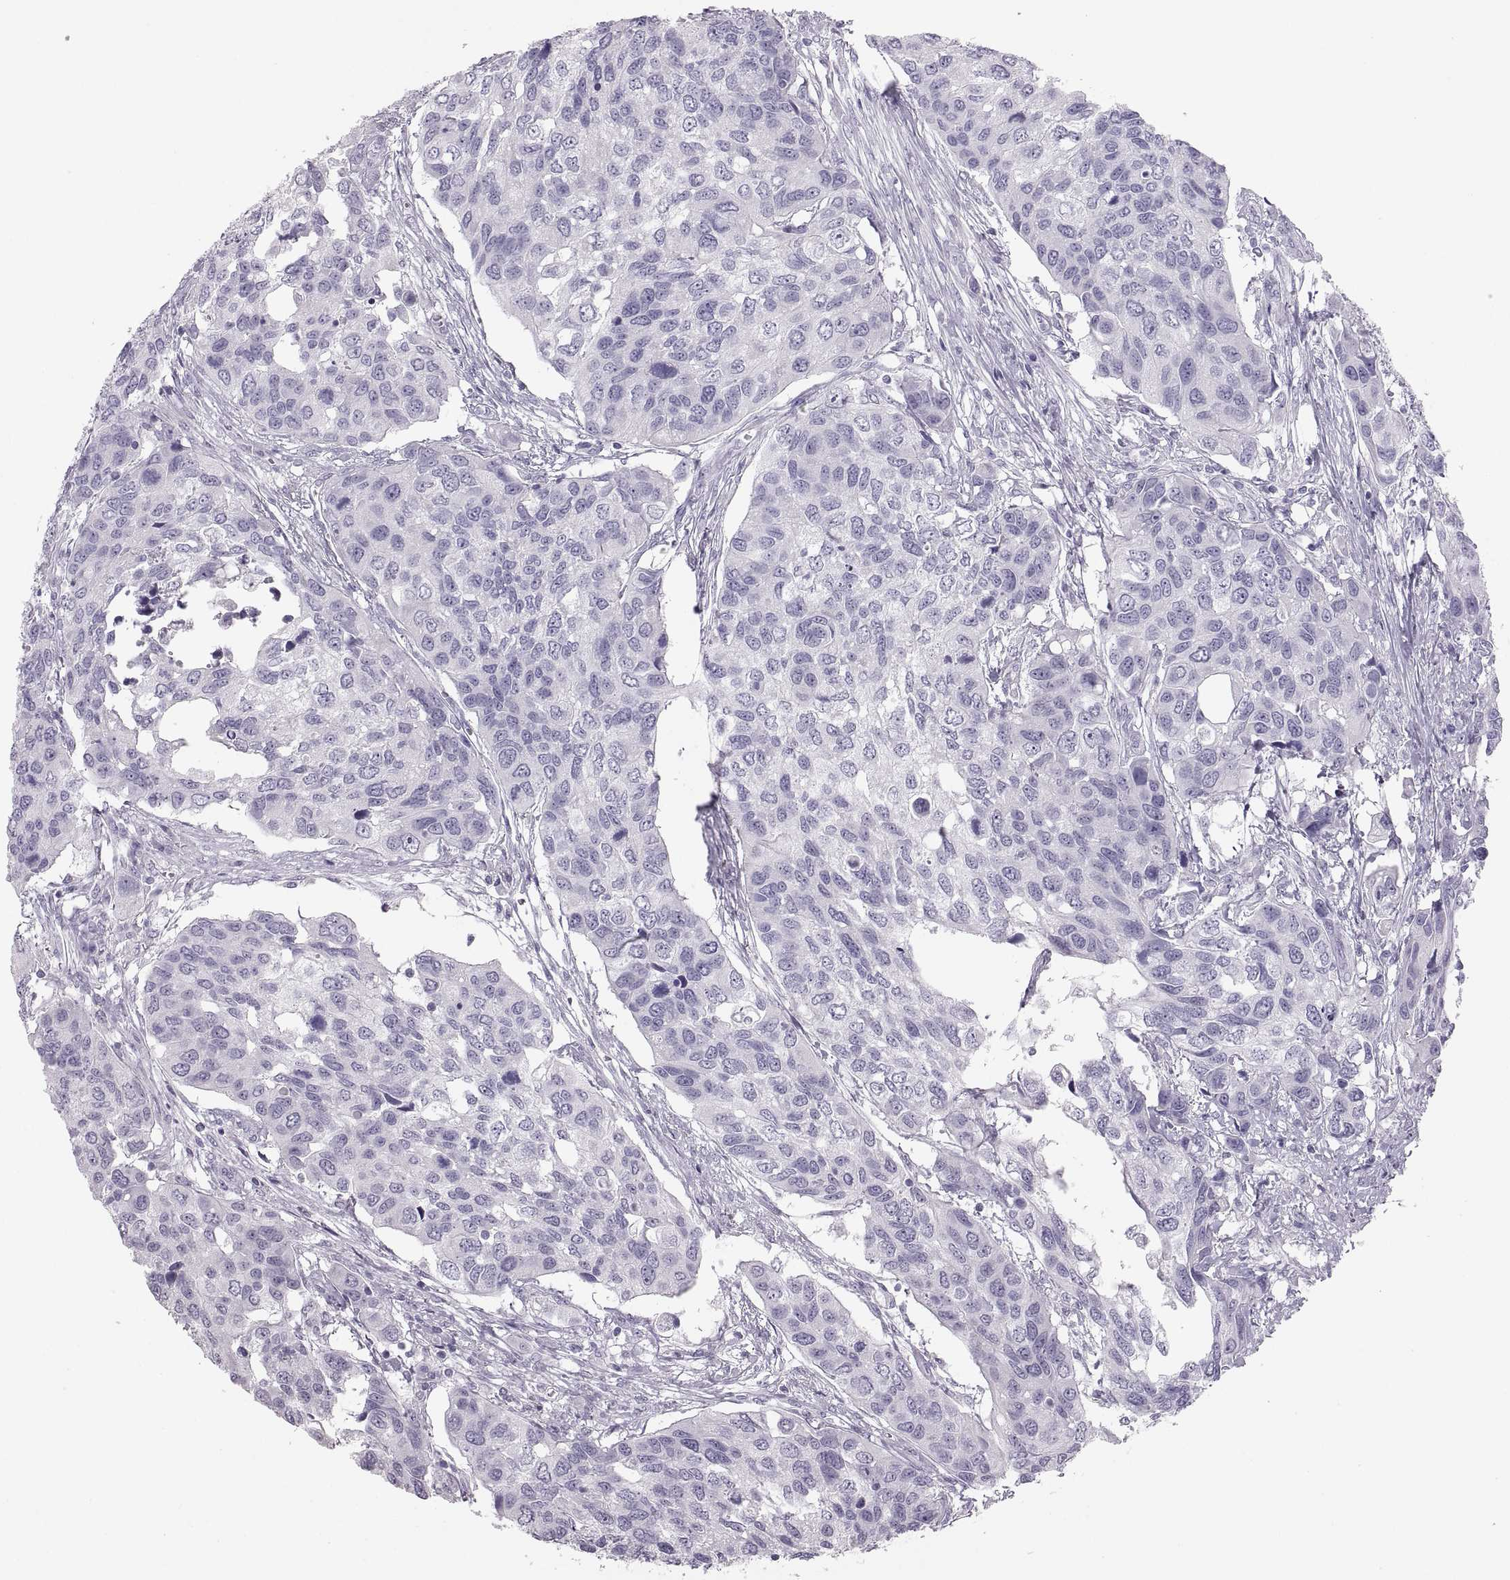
{"staining": {"intensity": "negative", "quantity": "none", "location": "none"}, "tissue": "urothelial cancer", "cell_type": "Tumor cells", "image_type": "cancer", "snomed": [{"axis": "morphology", "description": "Urothelial carcinoma, High grade"}, {"axis": "topography", "description": "Urinary bladder"}], "caption": "This is an immunohistochemistry (IHC) histopathology image of human urothelial carcinoma (high-grade). There is no staining in tumor cells.", "gene": "MILR1", "patient": {"sex": "male", "age": 60}}